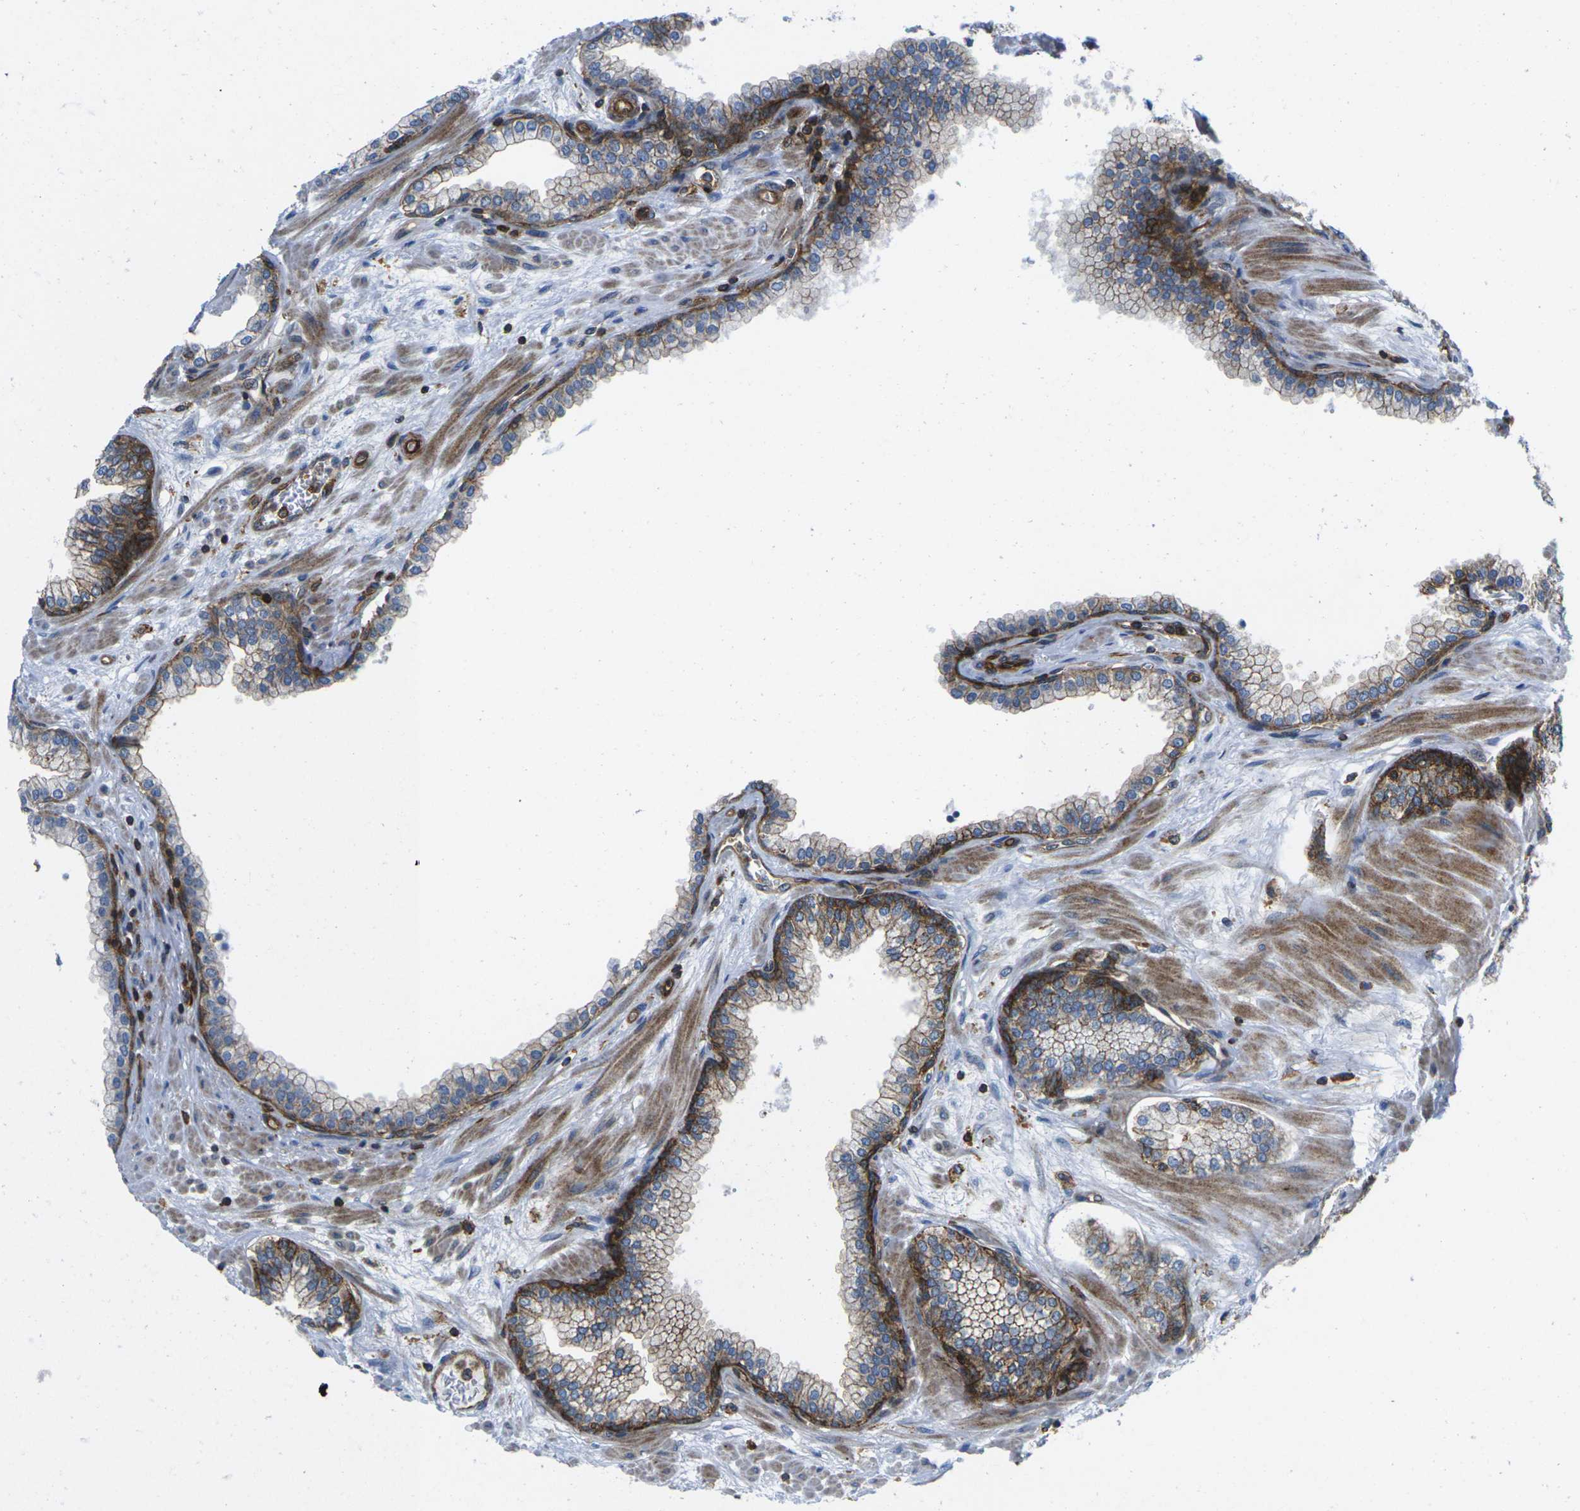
{"staining": {"intensity": "strong", "quantity": ">75%", "location": "cytoplasmic/membranous"}, "tissue": "prostate", "cell_type": "Glandular cells", "image_type": "normal", "snomed": [{"axis": "morphology", "description": "Normal tissue, NOS"}, {"axis": "morphology", "description": "Urothelial carcinoma, Low grade"}, {"axis": "topography", "description": "Urinary bladder"}, {"axis": "topography", "description": "Prostate"}], "caption": "Strong cytoplasmic/membranous protein staining is present in about >75% of glandular cells in prostate.", "gene": "IQGAP1", "patient": {"sex": "male", "age": 60}}